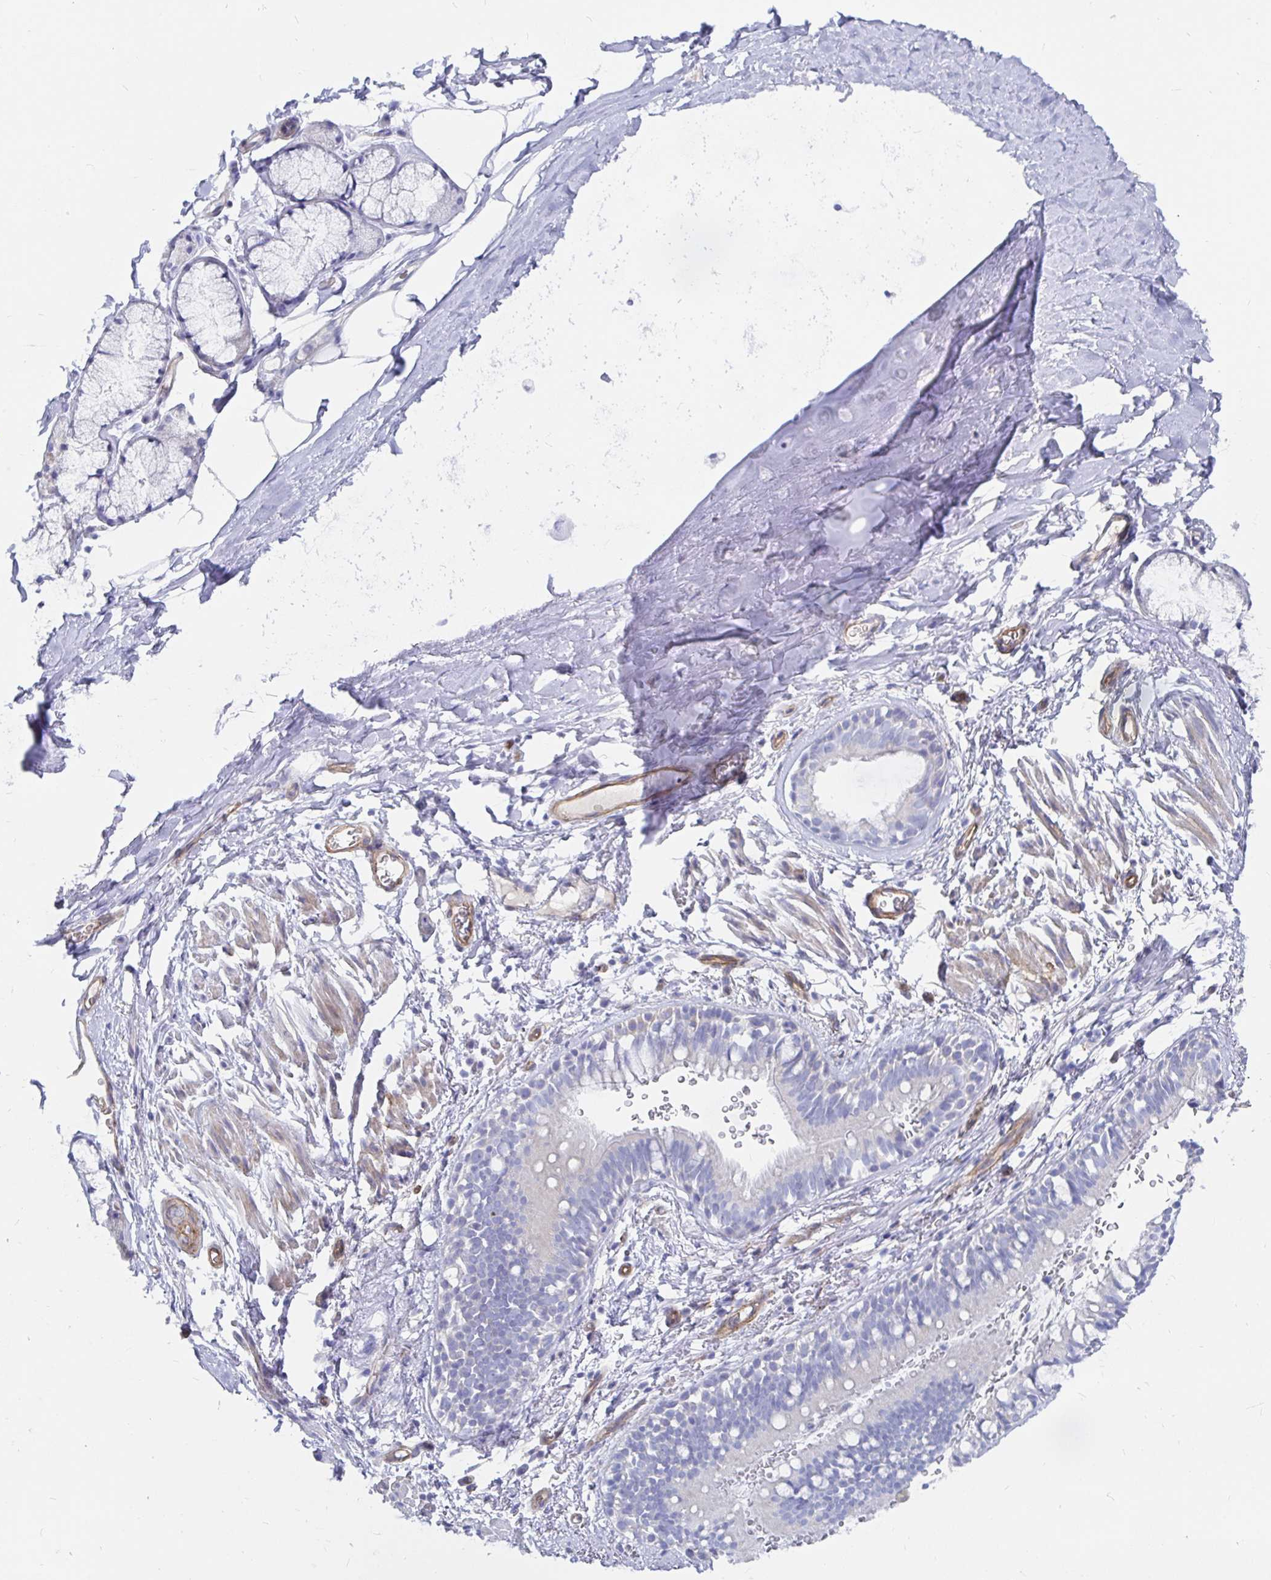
{"staining": {"intensity": "negative", "quantity": "none", "location": "none"}, "tissue": "adipose tissue", "cell_type": "Adipocytes", "image_type": "normal", "snomed": [{"axis": "morphology", "description": "Normal tissue, NOS"}, {"axis": "topography", "description": "Lymph node"}, {"axis": "topography", "description": "Cartilage tissue"}, {"axis": "topography", "description": "Bronchus"}], "caption": "An image of human adipose tissue is negative for staining in adipocytes. (DAB immunohistochemistry (IHC) with hematoxylin counter stain).", "gene": "COX16", "patient": {"sex": "female", "age": 70}}